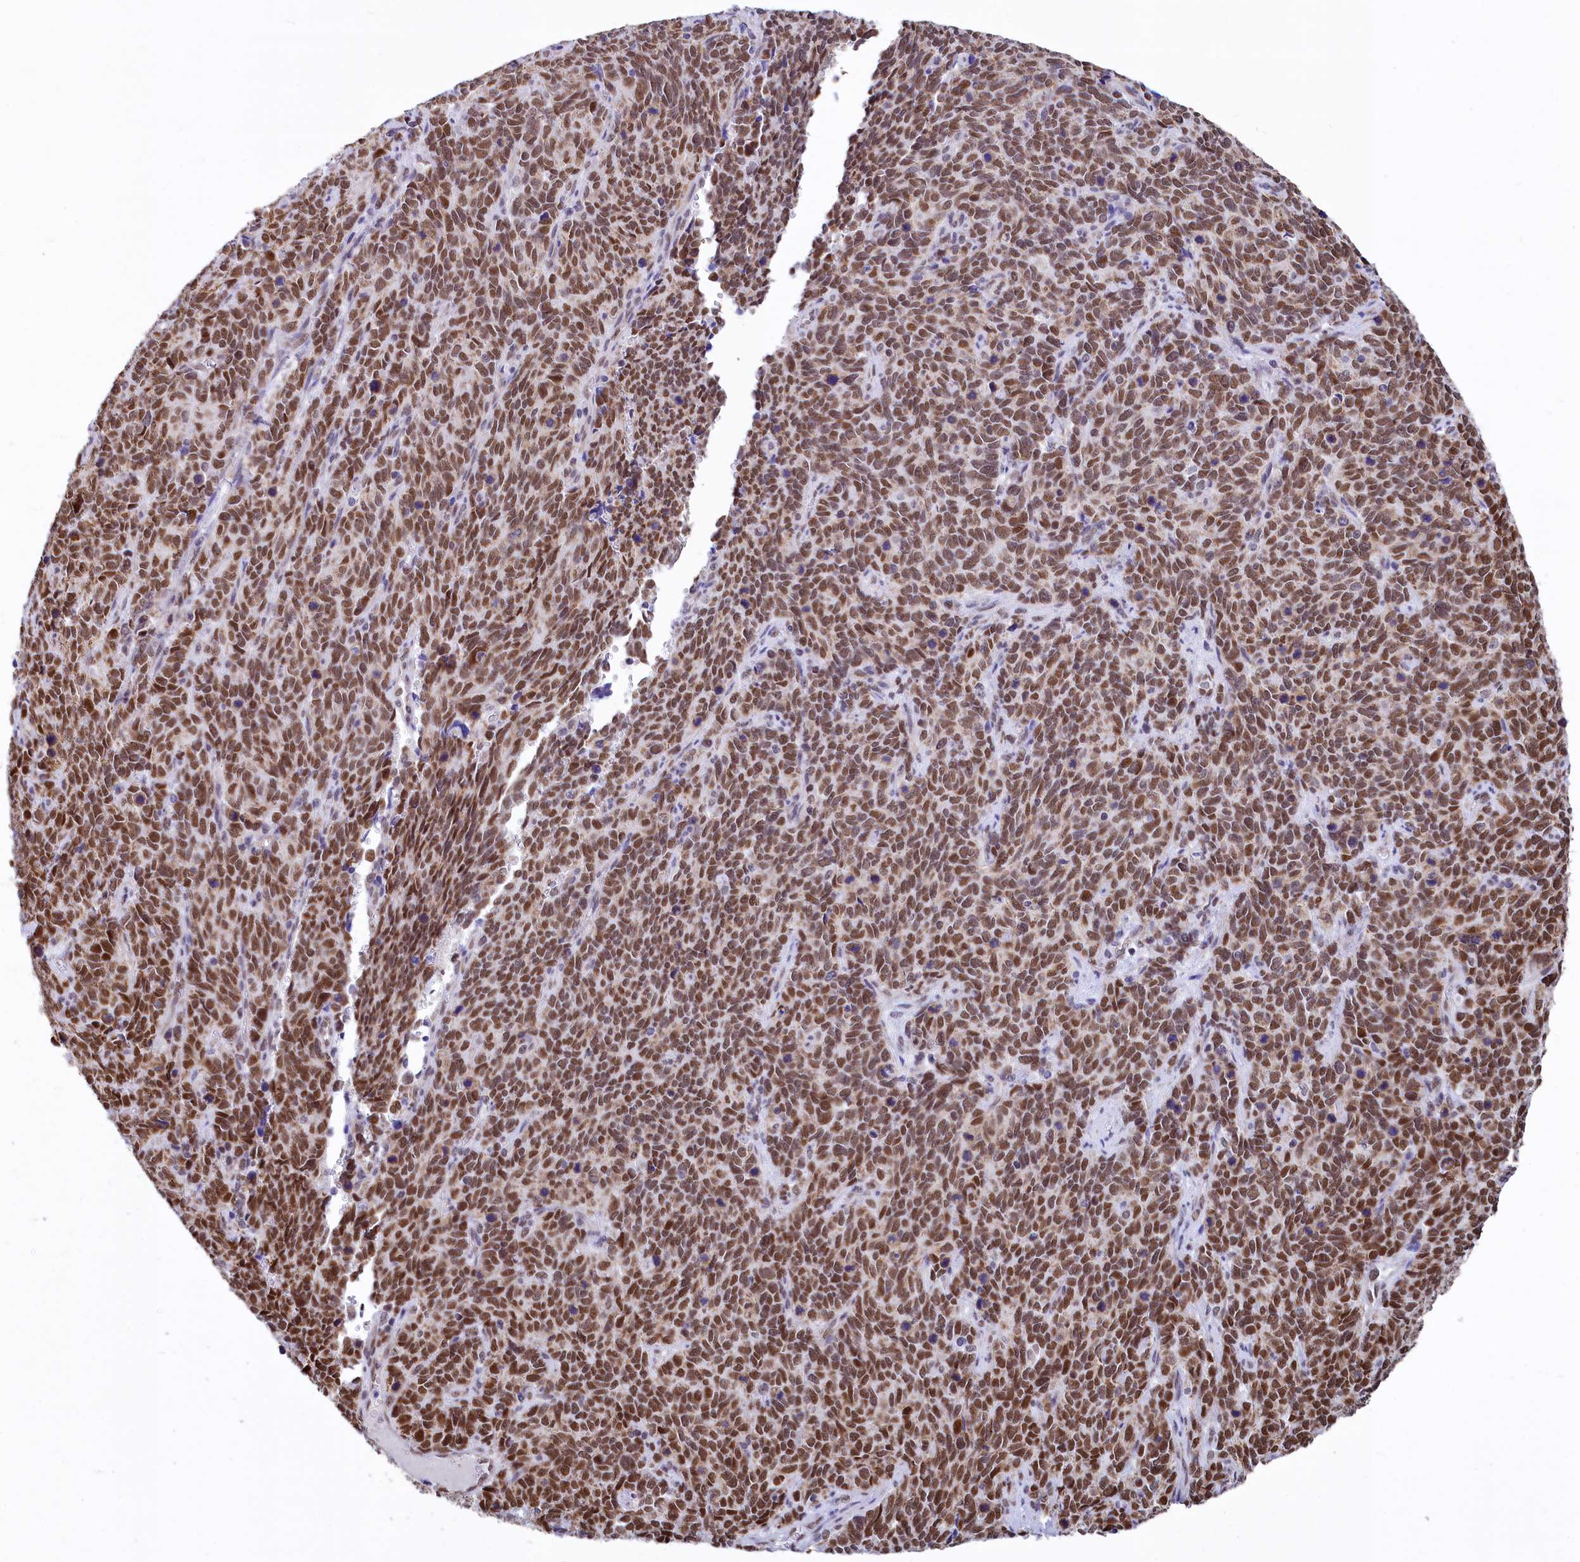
{"staining": {"intensity": "moderate", "quantity": ">75%", "location": "nuclear"}, "tissue": "cervical cancer", "cell_type": "Tumor cells", "image_type": "cancer", "snomed": [{"axis": "morphology", "description": "Squamous cell carcinoma, NOS"}, {"axis": "topography", "description": "Cervix"}], "caption": "Immunohistochemistry (IHC) (DAB (3,3'-diaminobenzidine)) staining of human cervical cancer (squamous cell carcinoma) demonstrates moderate nuclear protein staining in approximately >75% of tumor cells.", "gene": "MORN3", "patient": {"sex": "female", "age": 60}}